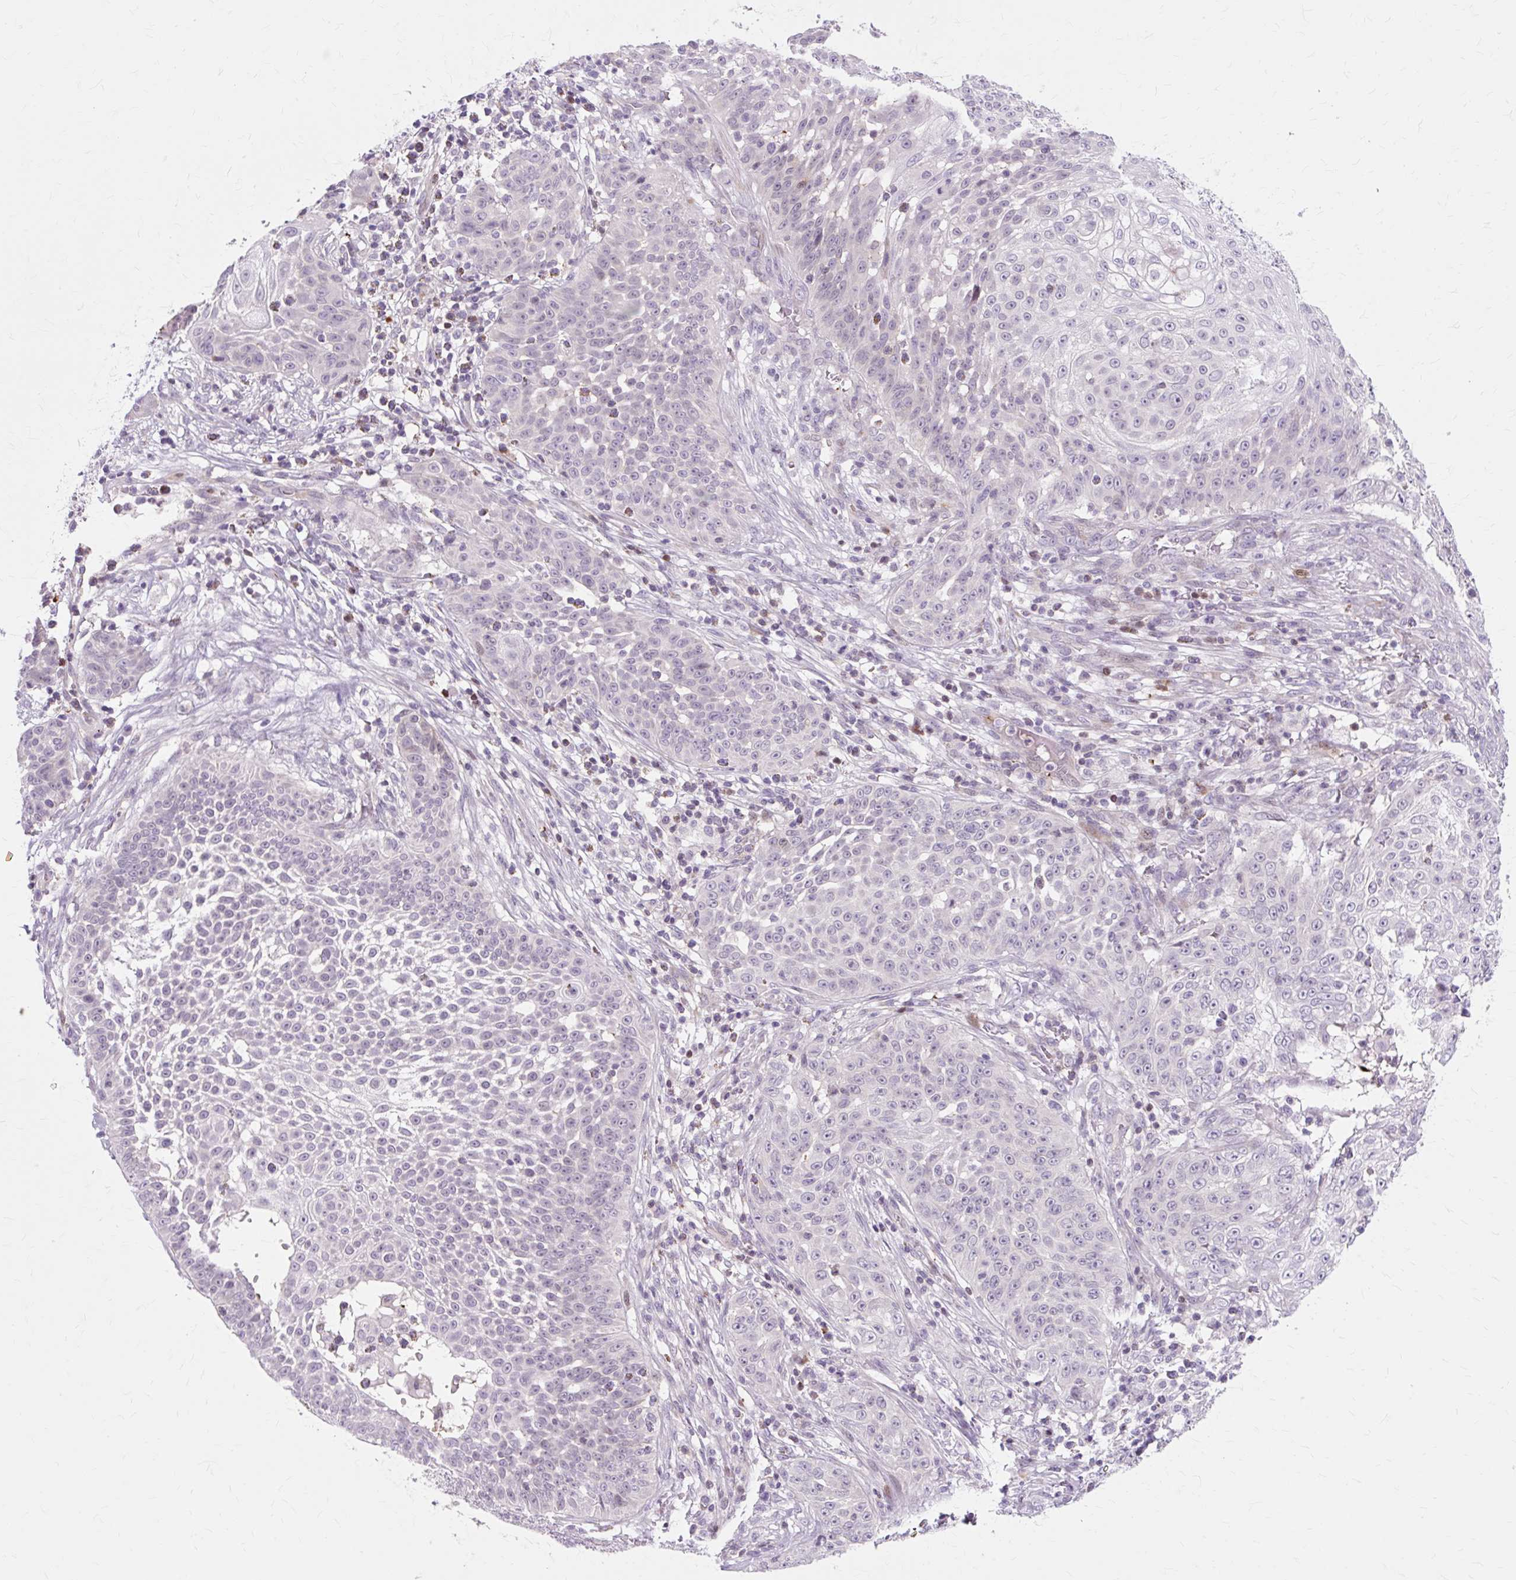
{"staining": {"intensity": "negative", "quantity": "none", "location": "none"}, "tissue": "skin cancer", "cell_type": "Tumor cells", "image_type": "cancer", "snomed": [{"axis": "morphology", "description": "Squamous cell carcinoma, NOS"}, {"axis": "topography", "description": "Skin"}], "caption": "Immunohistochemistry (IHC) micrograph of neoplastic tissue: squamous cell carcinoma (skin) stained with DAB (3,3'-diaminobenzidine) demonstrates no significant protein staining in tumor cells. (DAB immunohistochemistry, high magnification).", "gene": "ZNF35", "patient": {"sex": "male", "age": 24}}